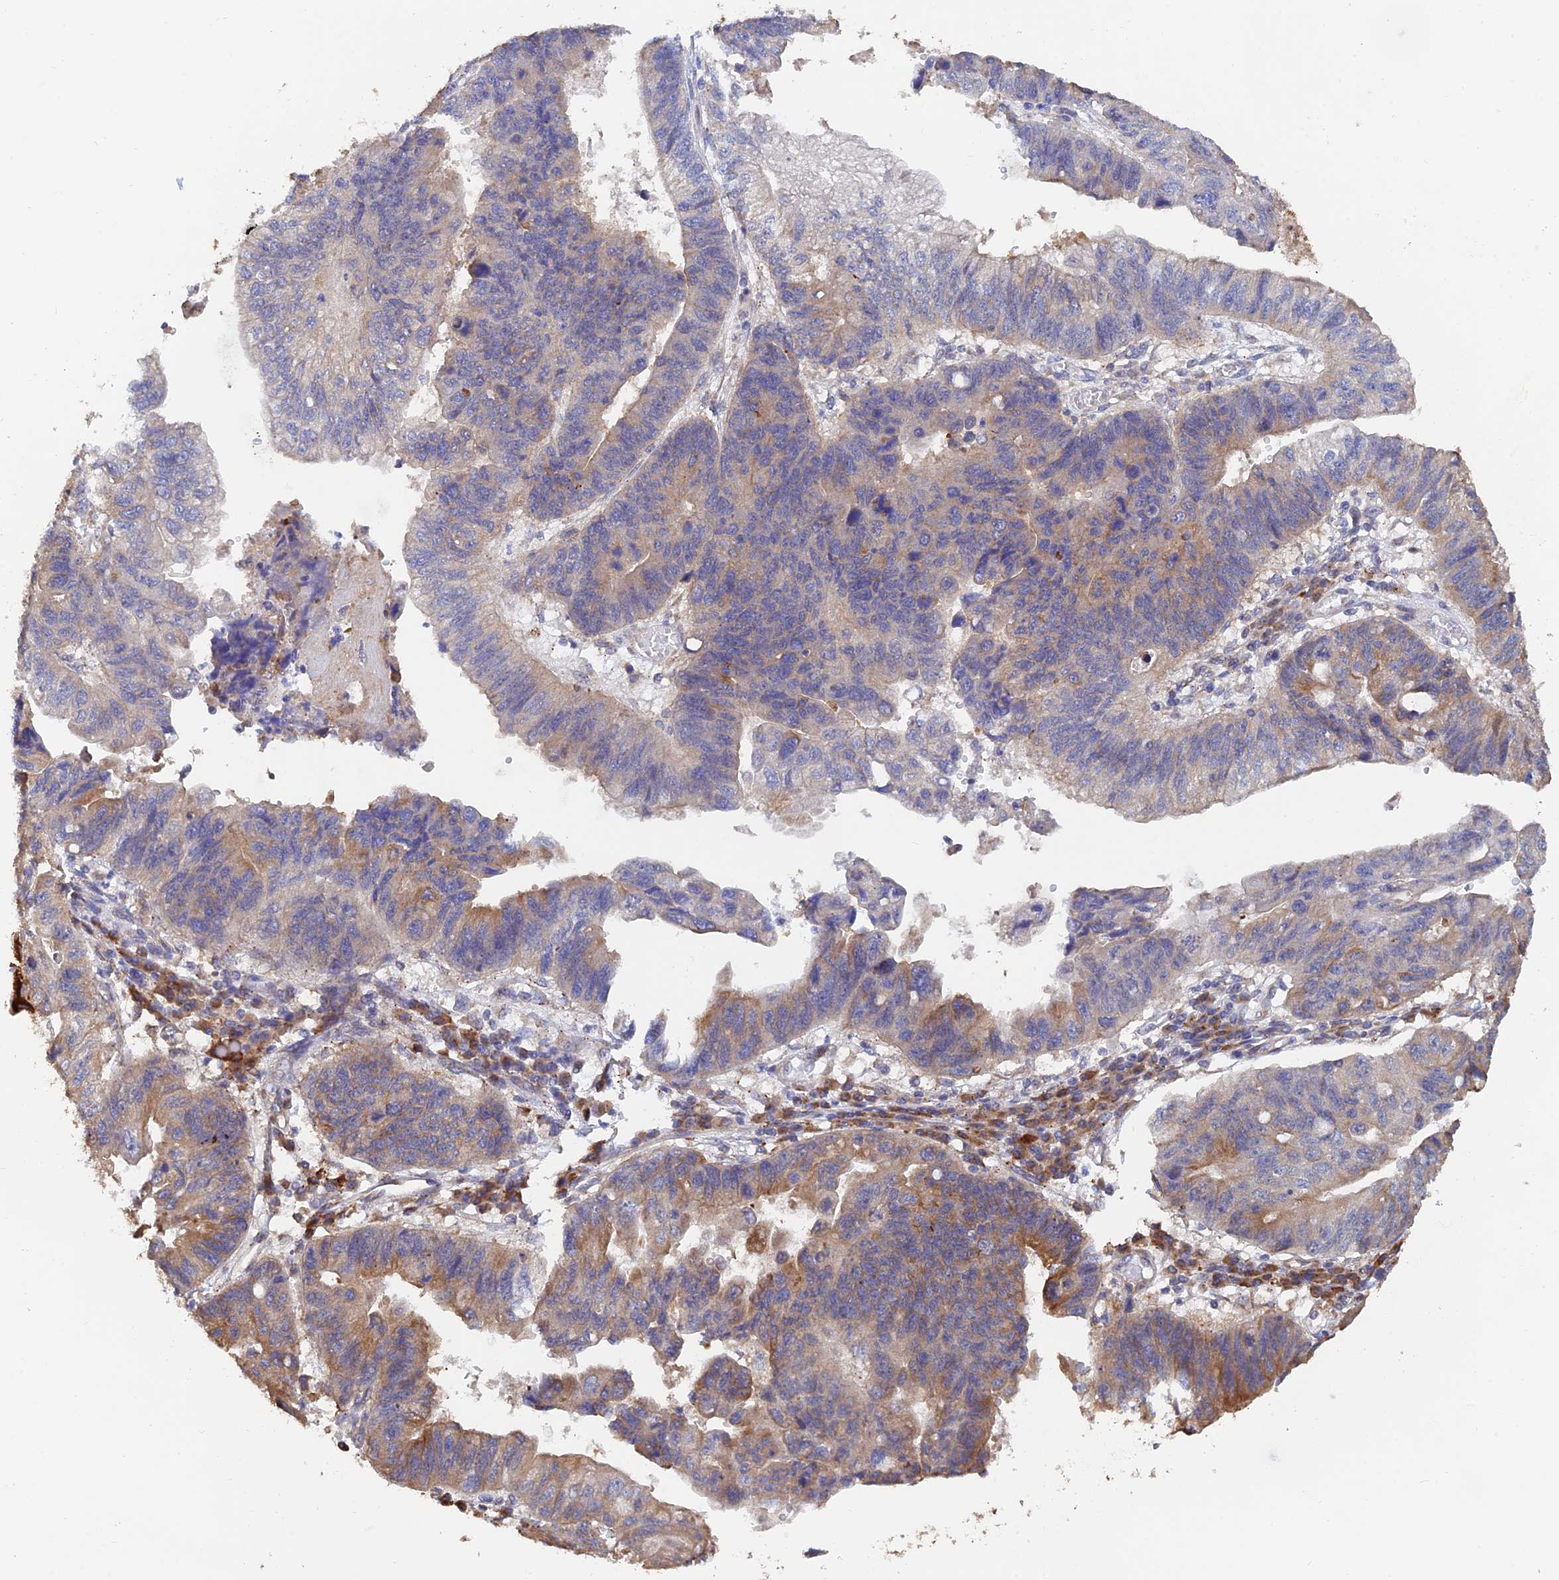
{"staining": {"intensity": "moderate", "quantity": "<25%", "location": "cytoplasmic/membranous"}, "tissue": "stomach cancer", "cell_type": "Tumor cells", "image_type": "cancer", "snomed": [{"axis": "morphology", "description": "Adenocarcinoma, NOS"}, {"axis": "topography", "description": "Stomach"}], "caption": "A brown stain labels moderate cytoplasmic/membranous staining of a protein in stomach cancer (adenocarcinoma) tumor cells.", "gene": "WBP11", "patient": {"sex": "male", "age": 59}}